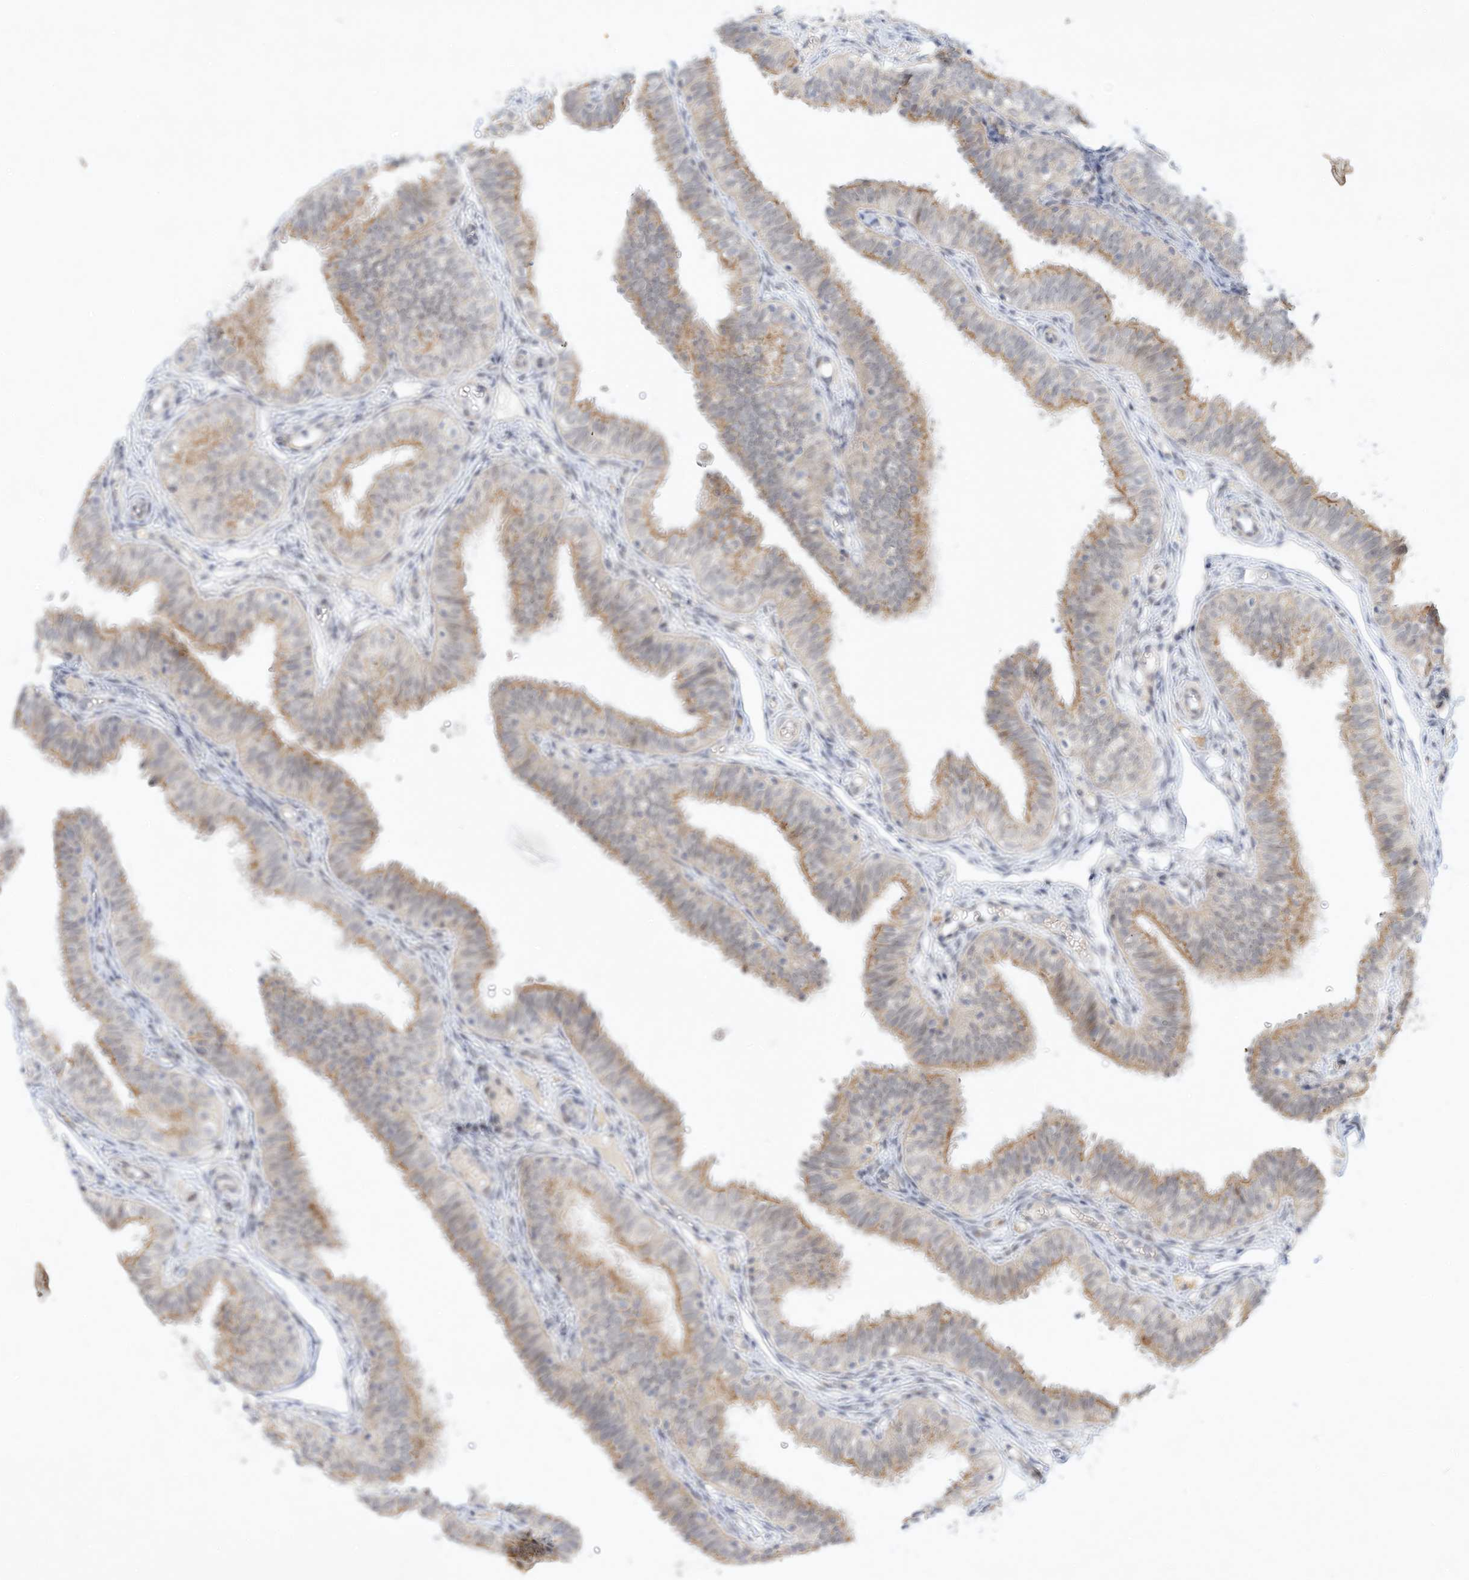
{"staining": {"intensity": "moderate", "quantity": "25%-75%", "location": "cytoplasmic/membranous"}, "tissue": "fallopian tube", "cell_type": "Glandular cells", "image_type": "normal", "snomed": [{"axis": "morphology", "description": "Normal tissue, NOS"}, {"axis": "topography", "description": "Fallopian tube"}], "caption": "DAB immunohistochemical staining of normal human fallopian tube shows moderate cytoplasmic/membranous protein expression in approximately 25%-75% of glandular cells.", "gene": "PAK6", "patient": {"sex": "female", "age": 35}}